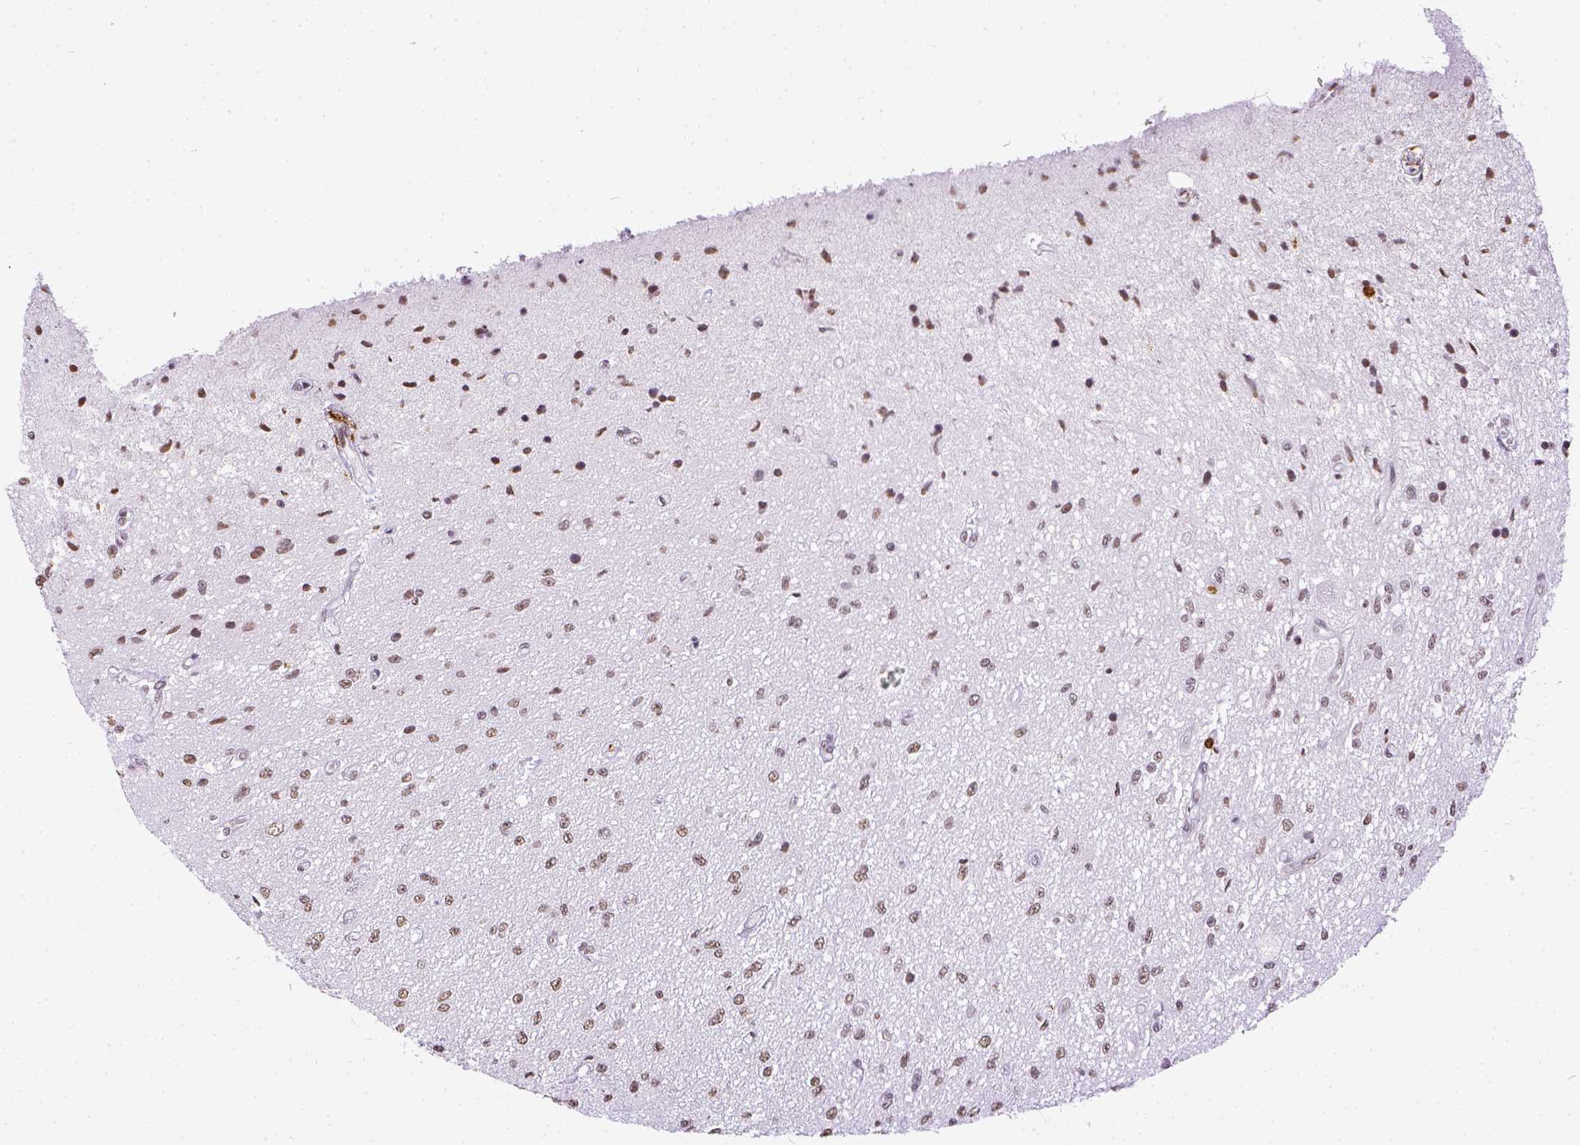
{"staining": {"intensity": "weak", "quantity": ">75%", "location": "nuclear"}, "tissue": "glioma", "cell_type": "Tumor cells", "image_type": "cancer", "snomed": [{"axis": "morphology", "description": "Glioma, malignant, Low grade"}, {"axis": "topography", "description": "Cerebellum"}], "caption": "Immunohistochemistry (IHC) (DAB (3,3'-diaminobenzidine)) staining of malignant low-grade glioma exhibits weak nuclear protein staining in approximately >75% of tumor cells.", "gene": "CD3E", "patient": {"sex": "female", "age": 14}}